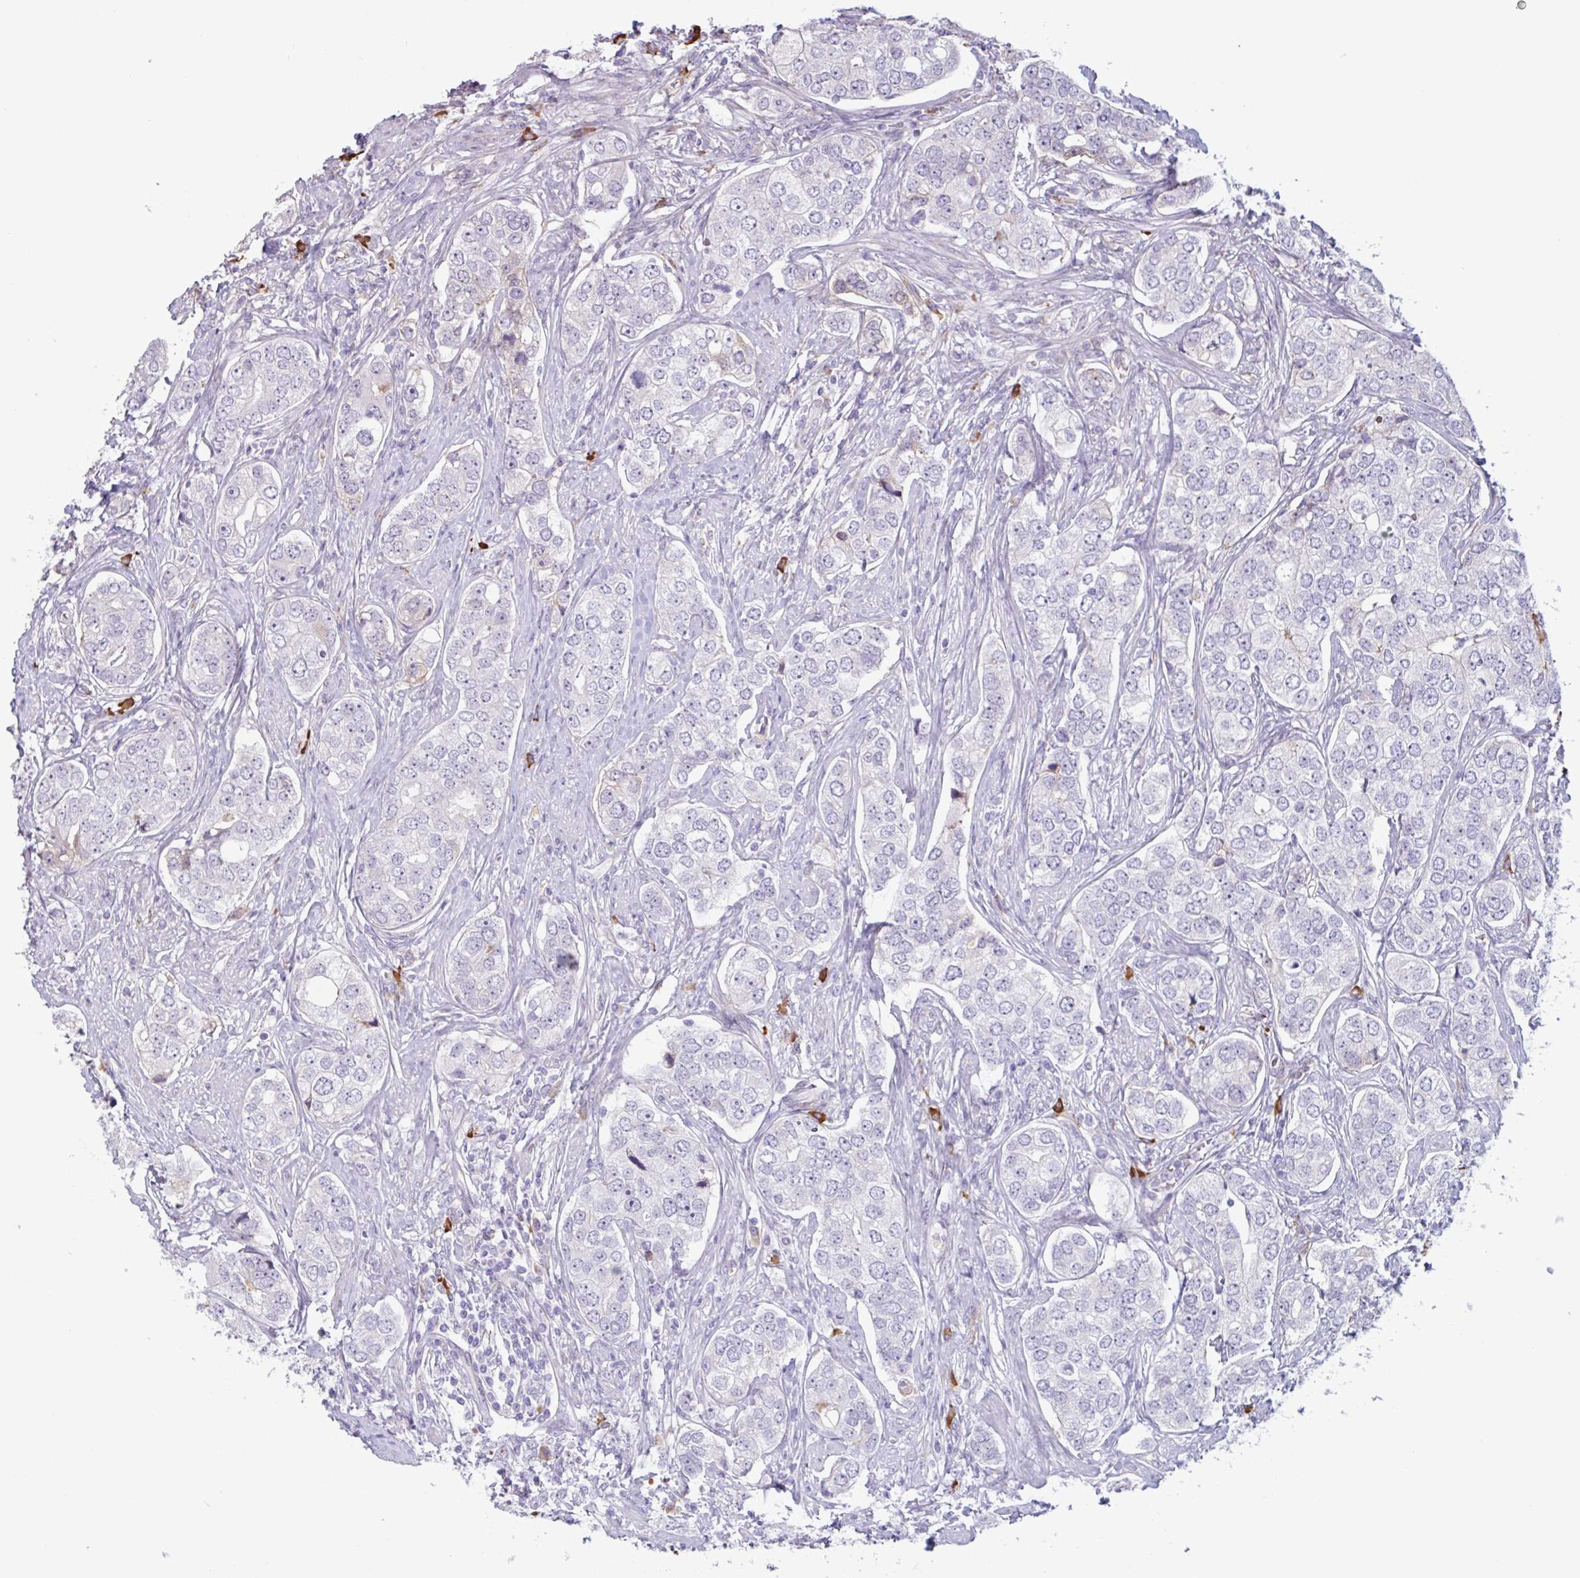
{"staining": {"intensity": "negative", "quantity": "none", "location": "none"}, "tissue": "prostate cancer", "cell_type": "Tumor cells", "image_type": "cancer", "snomed": [{"axis": "morphology", "description": "Adenocarcinoma, High grade"}, {"axis": "topography", "description": "Prostate"}], "caption": "Immunohistochemistry of prostate cancer exhibits no staining in tumor cells.", "gene": "TAF1D", "patient": {"sex": "male", "age": 60}}